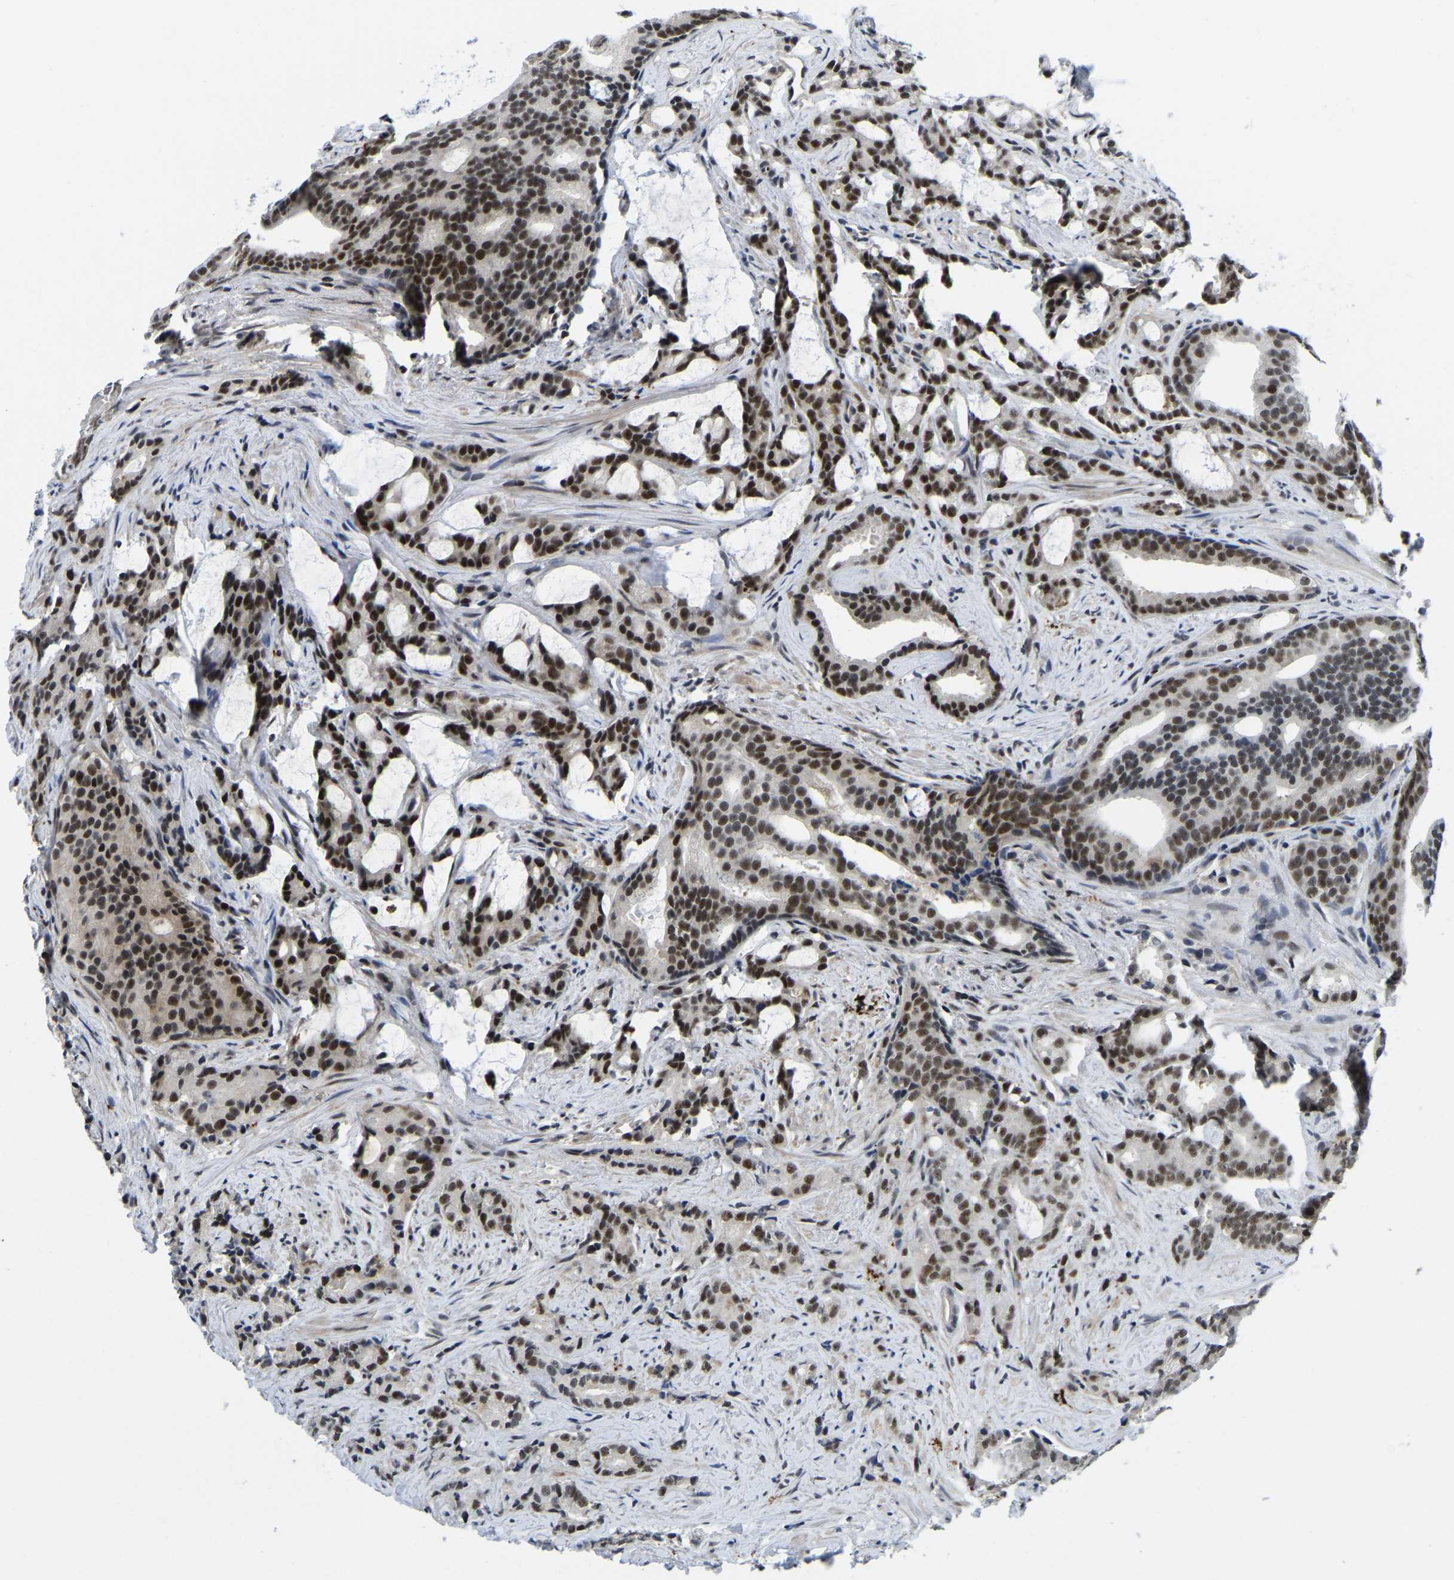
{"staining": {"intensity": "moderate", "quantity": ">75%", "location": "nuclear"}, "tissue": "prostate cancer", "cell_type": "Tumor cells", "image_type": "cancer", "snomed": [{"axis": "morphology", "description": "Adenocarcinoma, Low grade"}, {"axis": "topography", "description": "Prostate"}], "caption": "Protein staining of prostate cancer tissue reveals moderate nuclear positivity in approximately >75% of tumor cells.", "gene": "POLDIP3", "patient": {"sex": "male", "age": 58}}